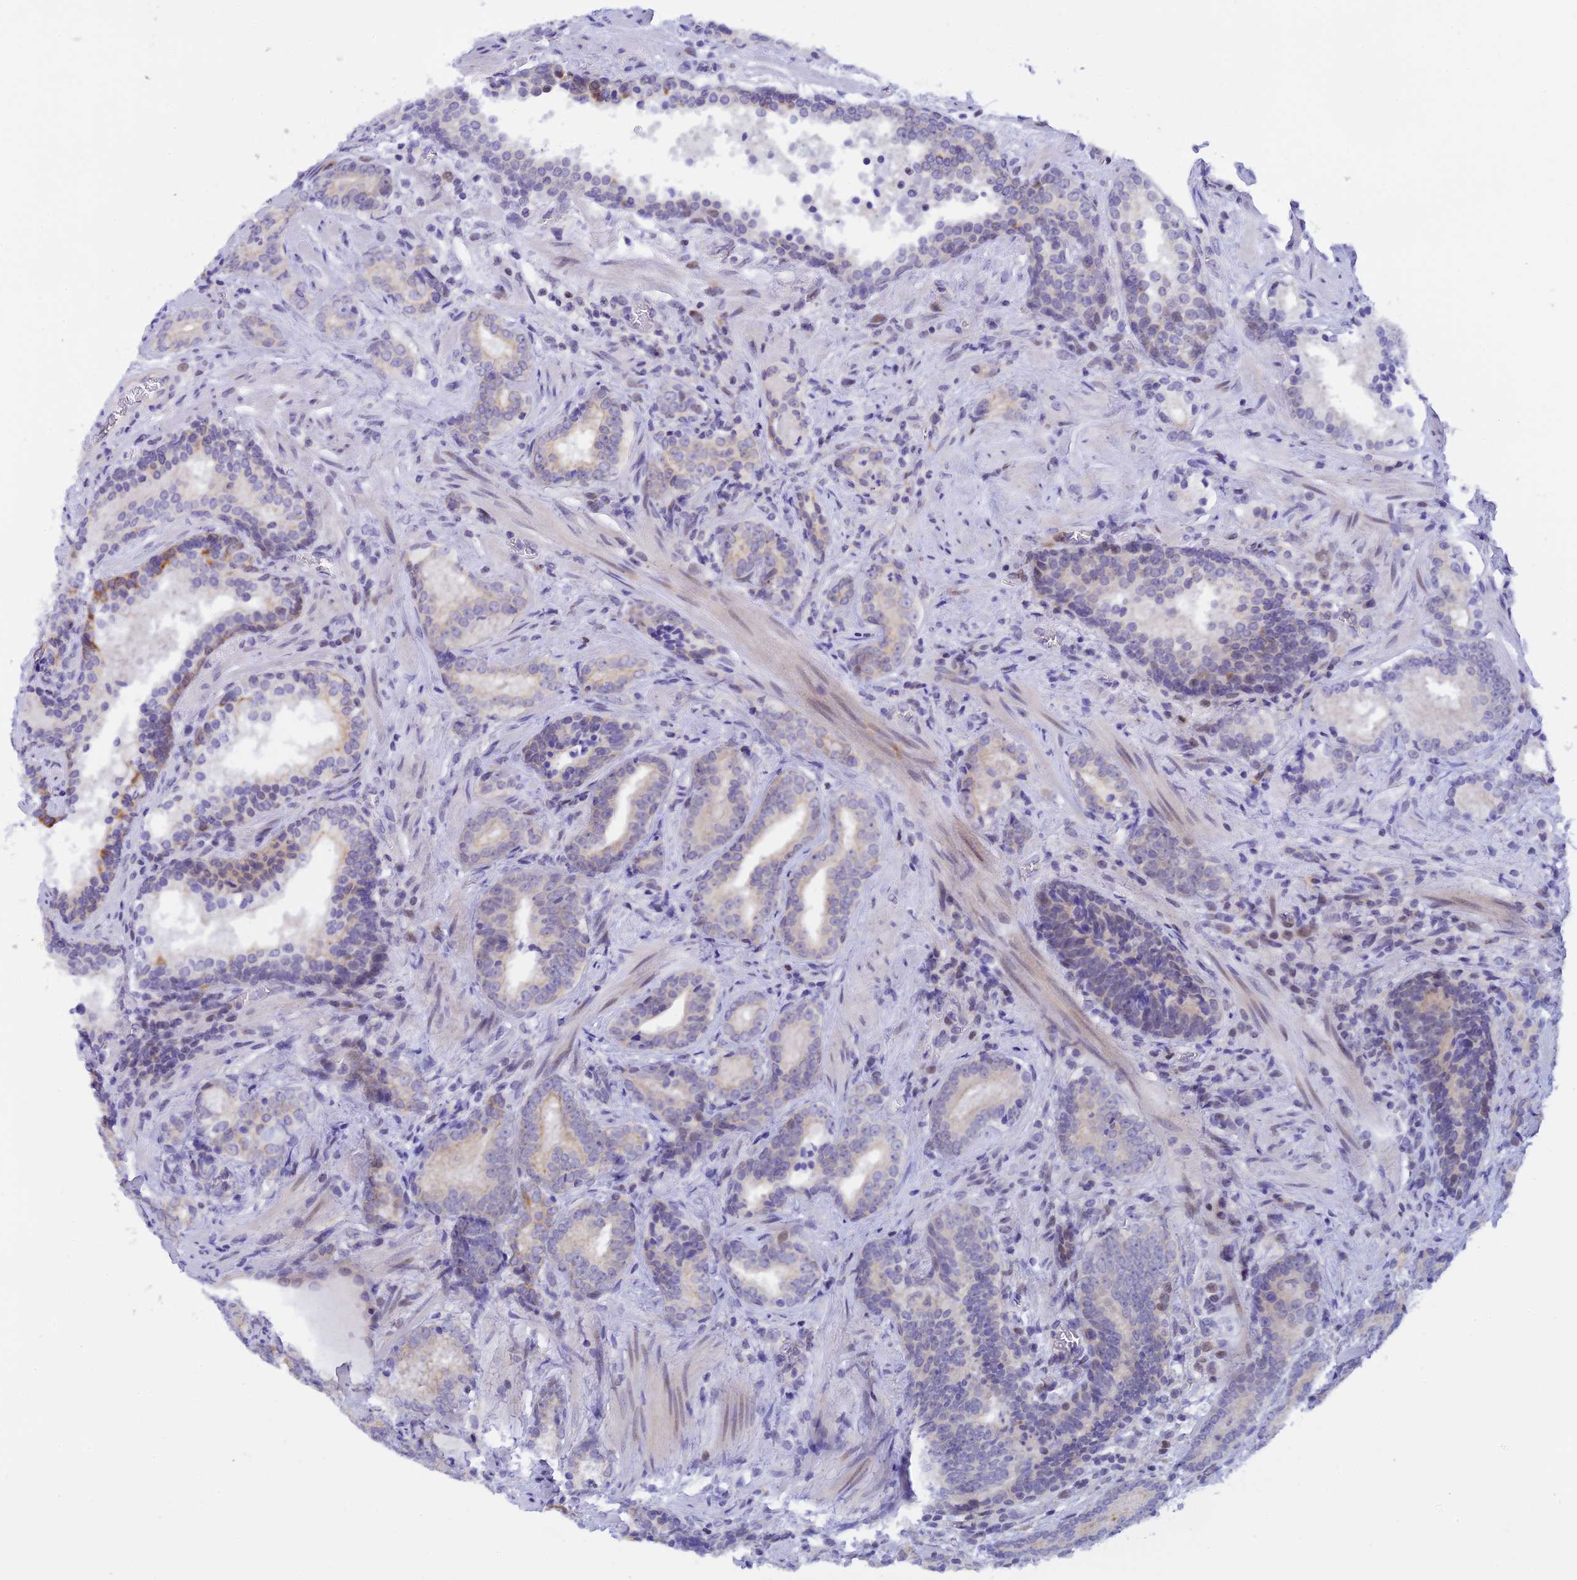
{"staining": {"intensity": "negative", "quantity": "none", "location": "none"}, "tissue": "prostate cancer", "cell_type": "Tumor cells", "image_type": "cancer", "snomed": [{"axis": "morphology", "description": "Adenocarcinoma, Low grade"}, {"axis": "topography", "description": "Prostate"}], "caption": "This is an IHC photomicrograph of human prostate cancer (adenocarcinoma (low-grade)). There is no expression in tumor cells.", "gene": "RASGEF1B", "patient": {"sex": "male", "age": 58}}